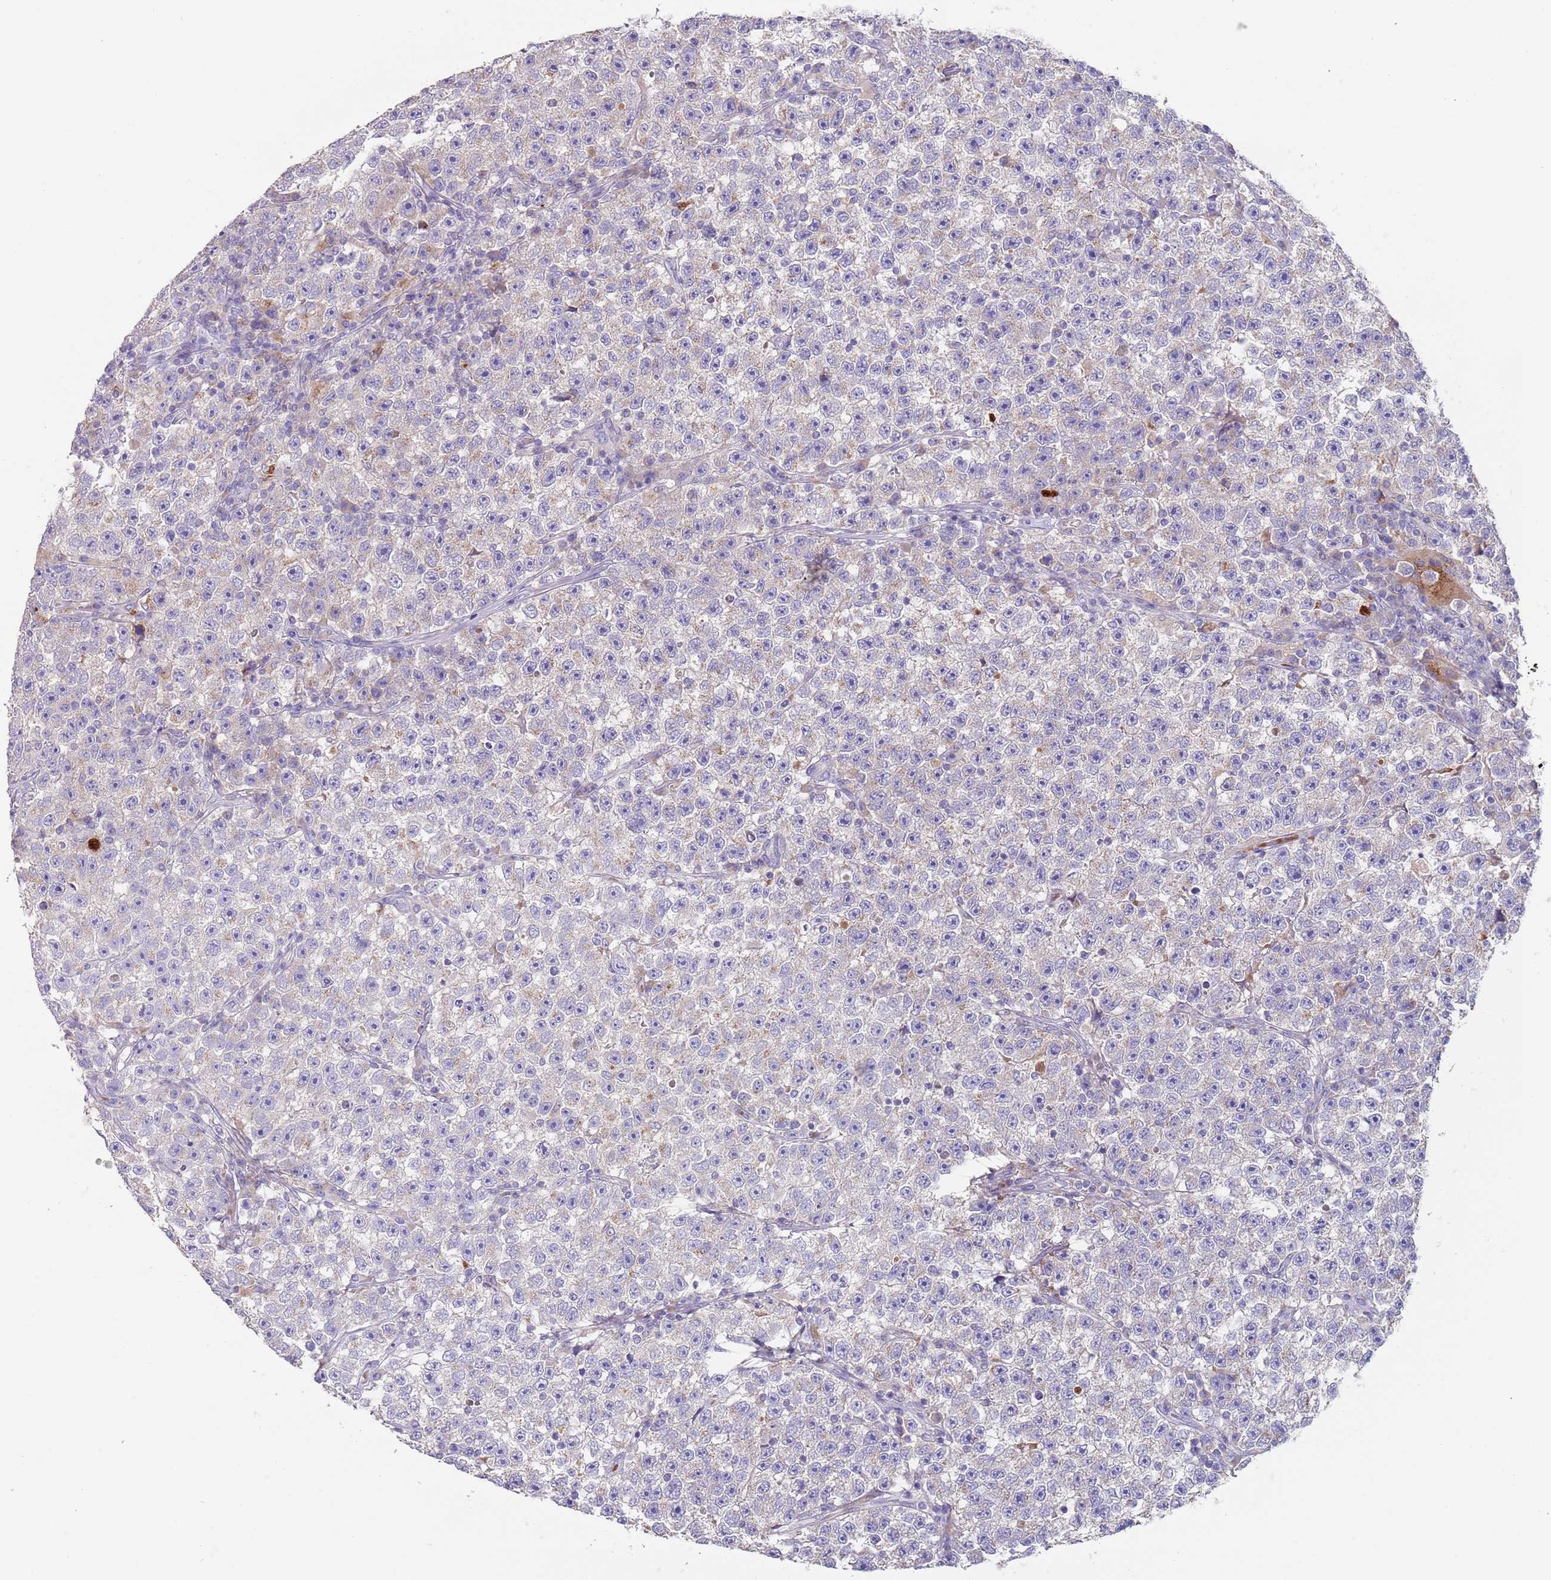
{"staining": {"intensity": "negative", "quantity": "none", "location": "none"}, "tissue": "testis cancer", "cell_type": "Tumor cells", "image_type": "cancer", "snomed": [{"axis": "morphology", "description": "Seminoma, NOS"}, {"axis": "topography", "description": "Testis"}], "caption": "Immunohistochemistry micrograph of human testis cancer stained for a protein (brown), which displays no positivity in tumor cells. (Immunohistochemistry (ihc), brightfield microscopy, high magnification).", "gene": "TMEM251", "patient": {"sex": "male", "age": 22}}